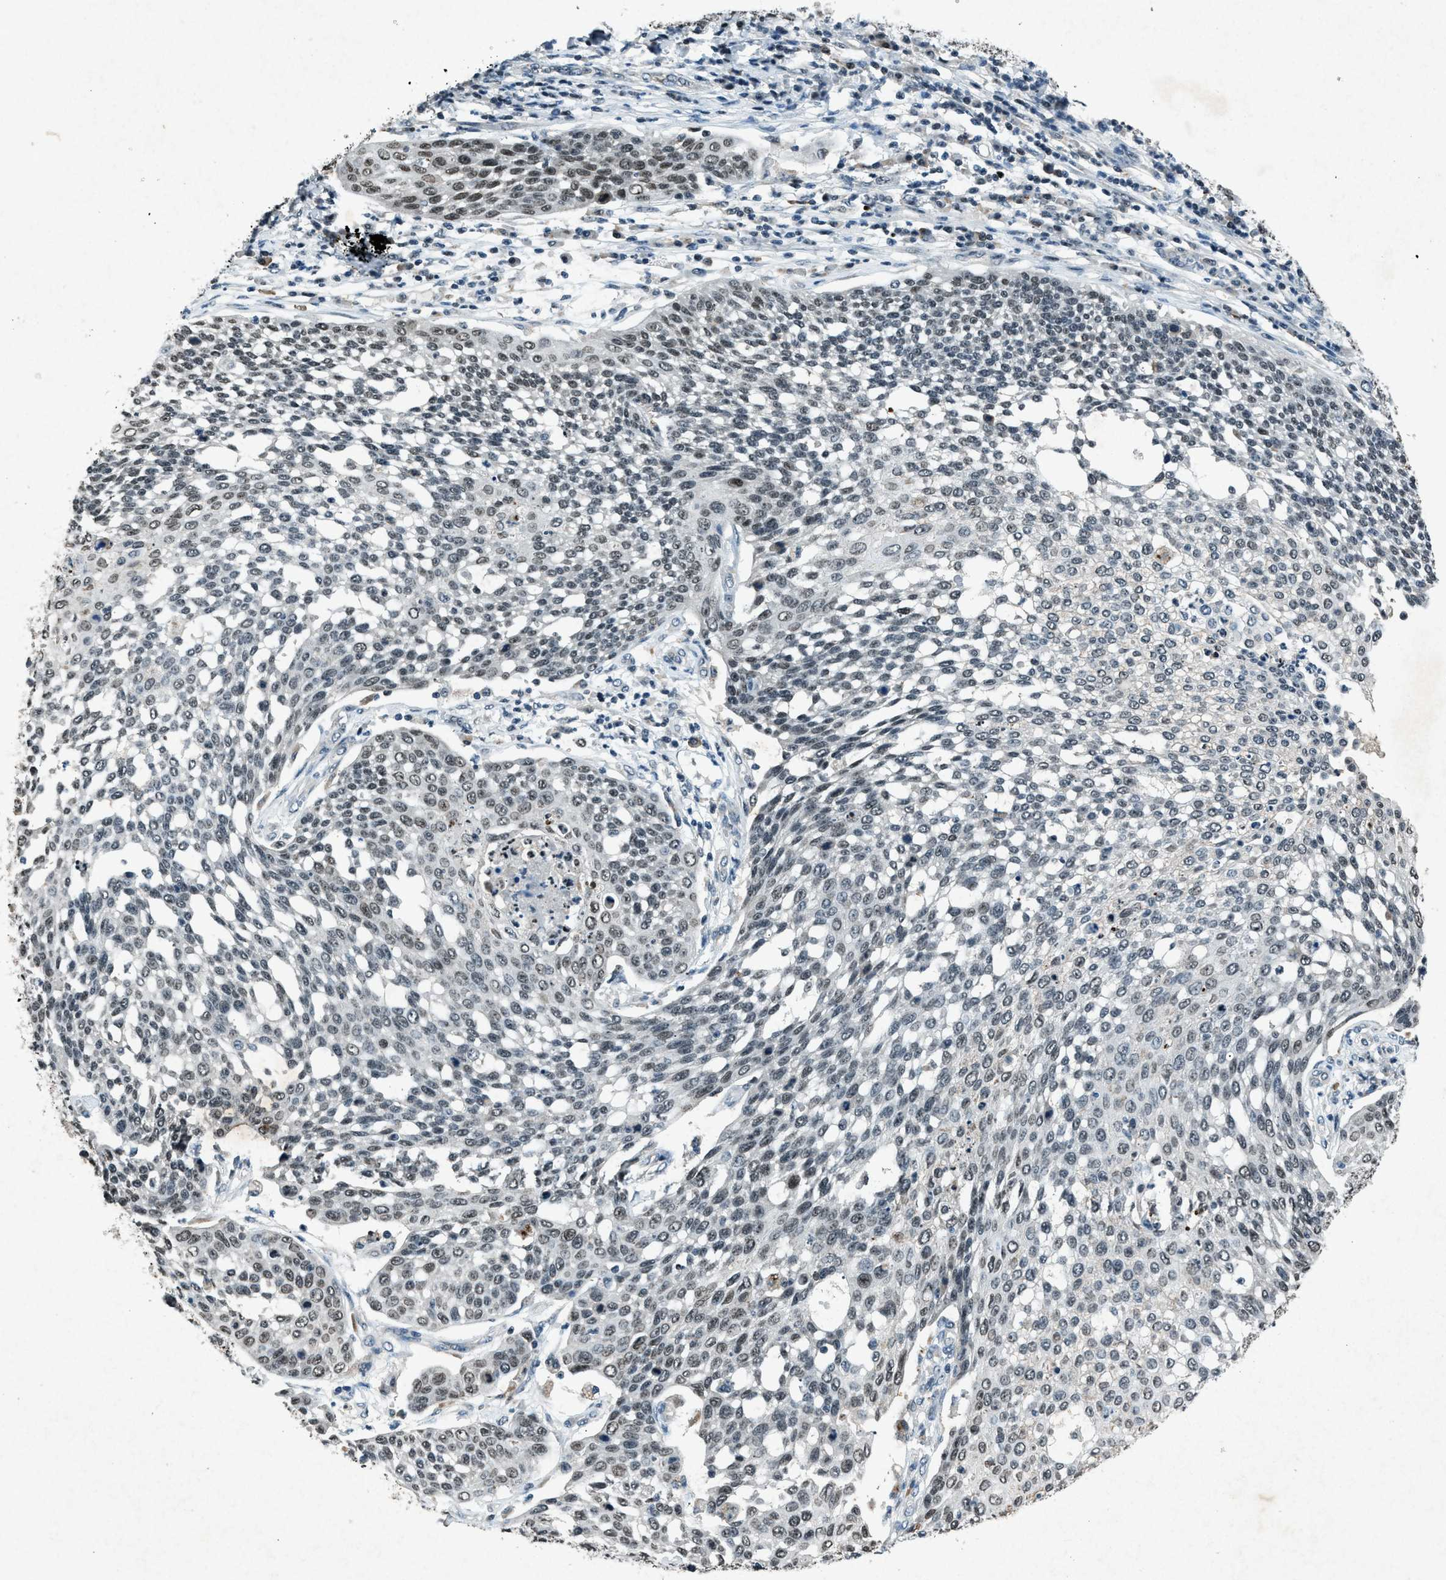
{"staining": {"intensity": "moderate", "quantity": "25%-75%", "location": "nuclear"}, "tissue": "cervical cancer", "cell_type": "Tumor cells", "image_type": "cancer", "snomed": [{"axis": "morphology", "description": "Squamous cell carcinoma, NOS"}, {"axis": "topography", "description": "Cervix"}], "caption": "Brown immunohistochemical staining in human squamous cell carcinoma (cervical) reveals moderate nuclear positivity in approximately 25%-75% of tumor cells. (Brightfield microscopy of DAB IHC at high magnification).", "gene": "ADCY1", "patient": {"sex": "female", "age": 34}}